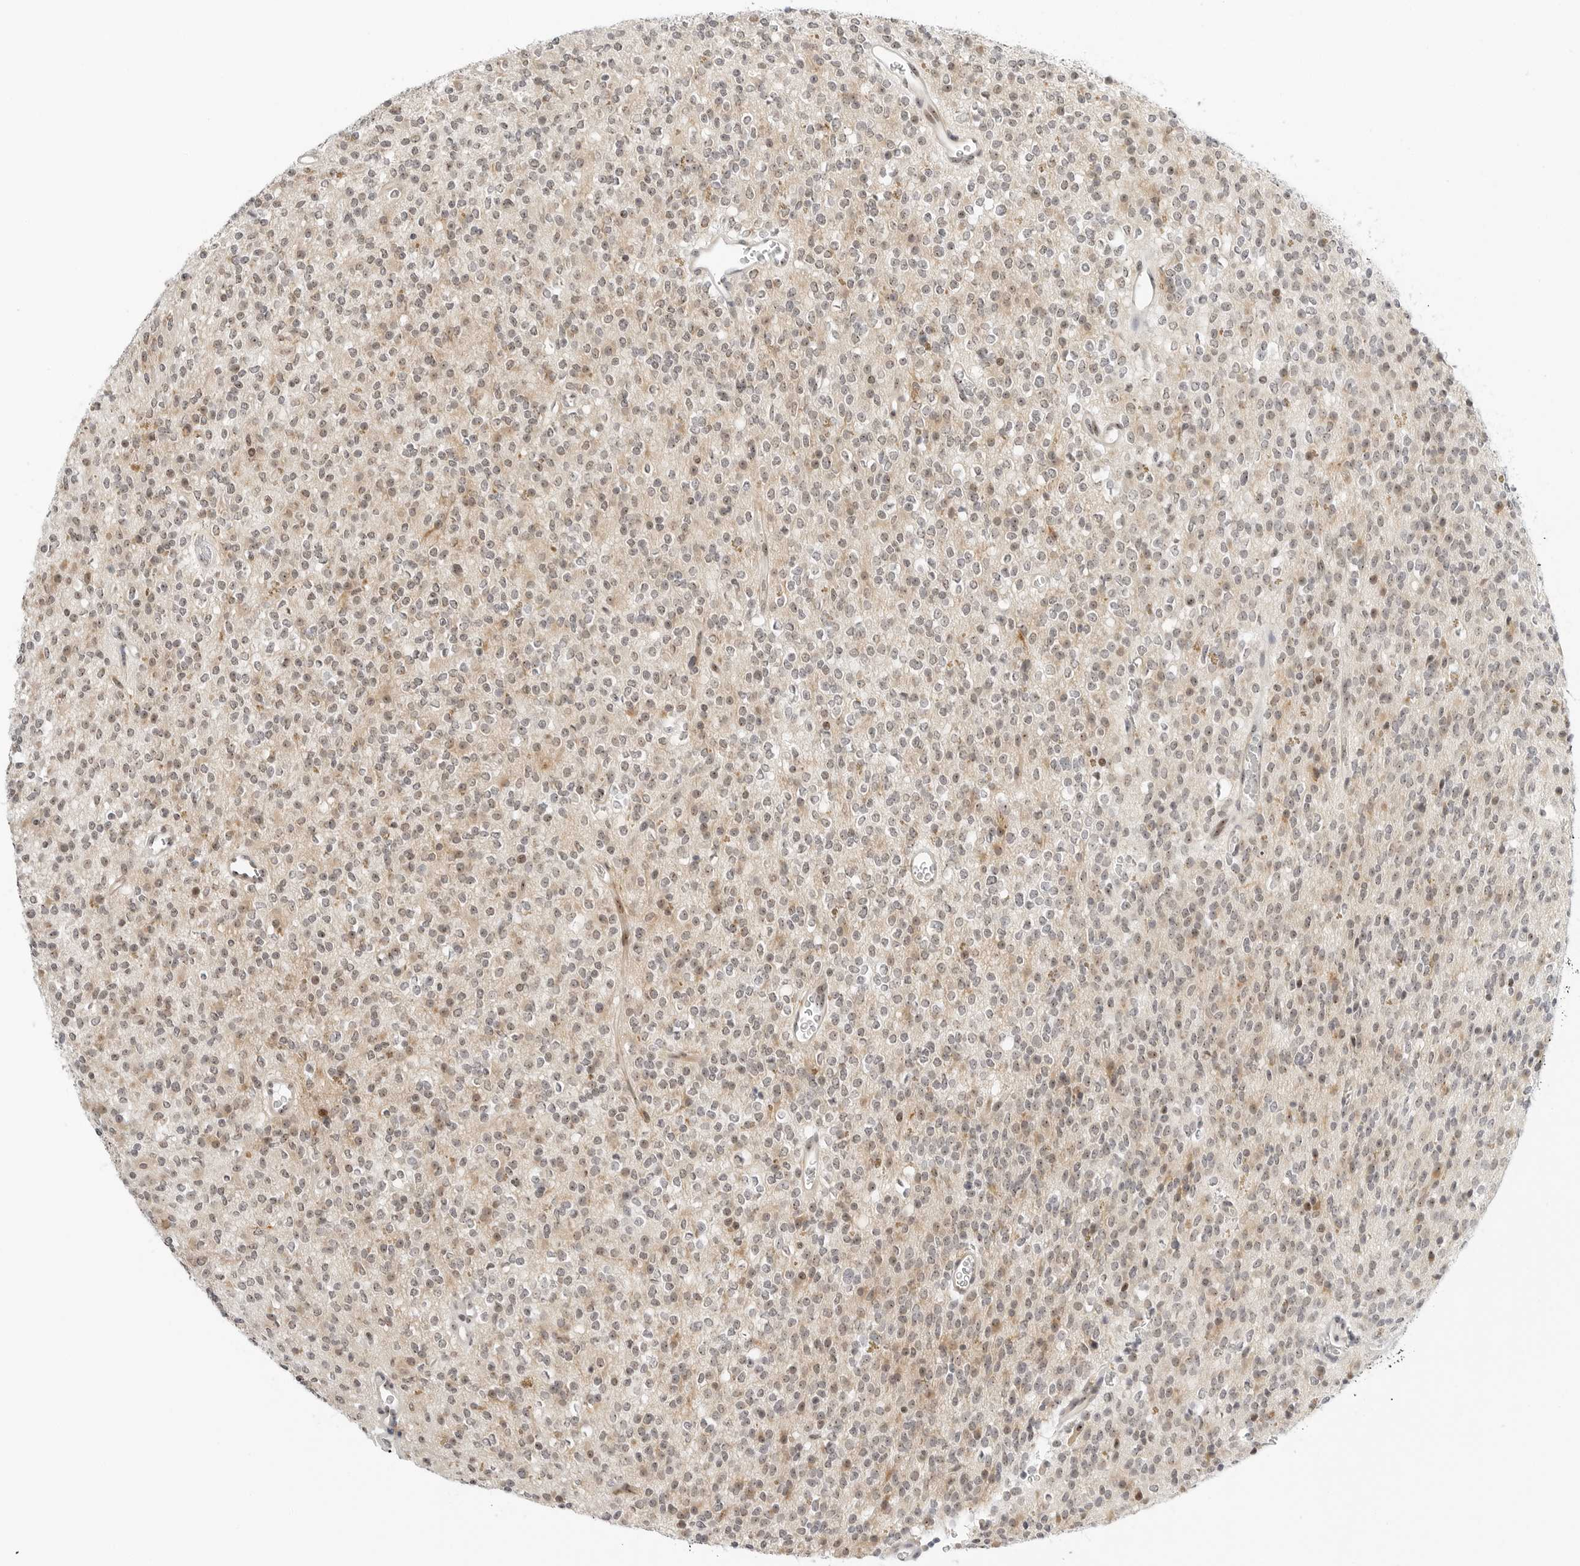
{"staining": {"intensity": "weak", "quantity": "25%-75%", "location": "nuclear"}, "tissue": "glioma", "cell_type": "Tumor cells", "image_type": "cancer", "snomed": [{"axis": "morphology", "description": "Glioma, malignant, High grade"}, {"axis": "topography", "description": "Brain"}], "caption": "A brown stain labels weak nuclear positivity of a protein in human glioma tumor cells. The staining is performed using DAB brown chromogen to label protein expression. The nuclei are counter-stained blue using hematoxylin.", "gene": "RIMKLA", "patient": {"sex": "male", "age": 34}}